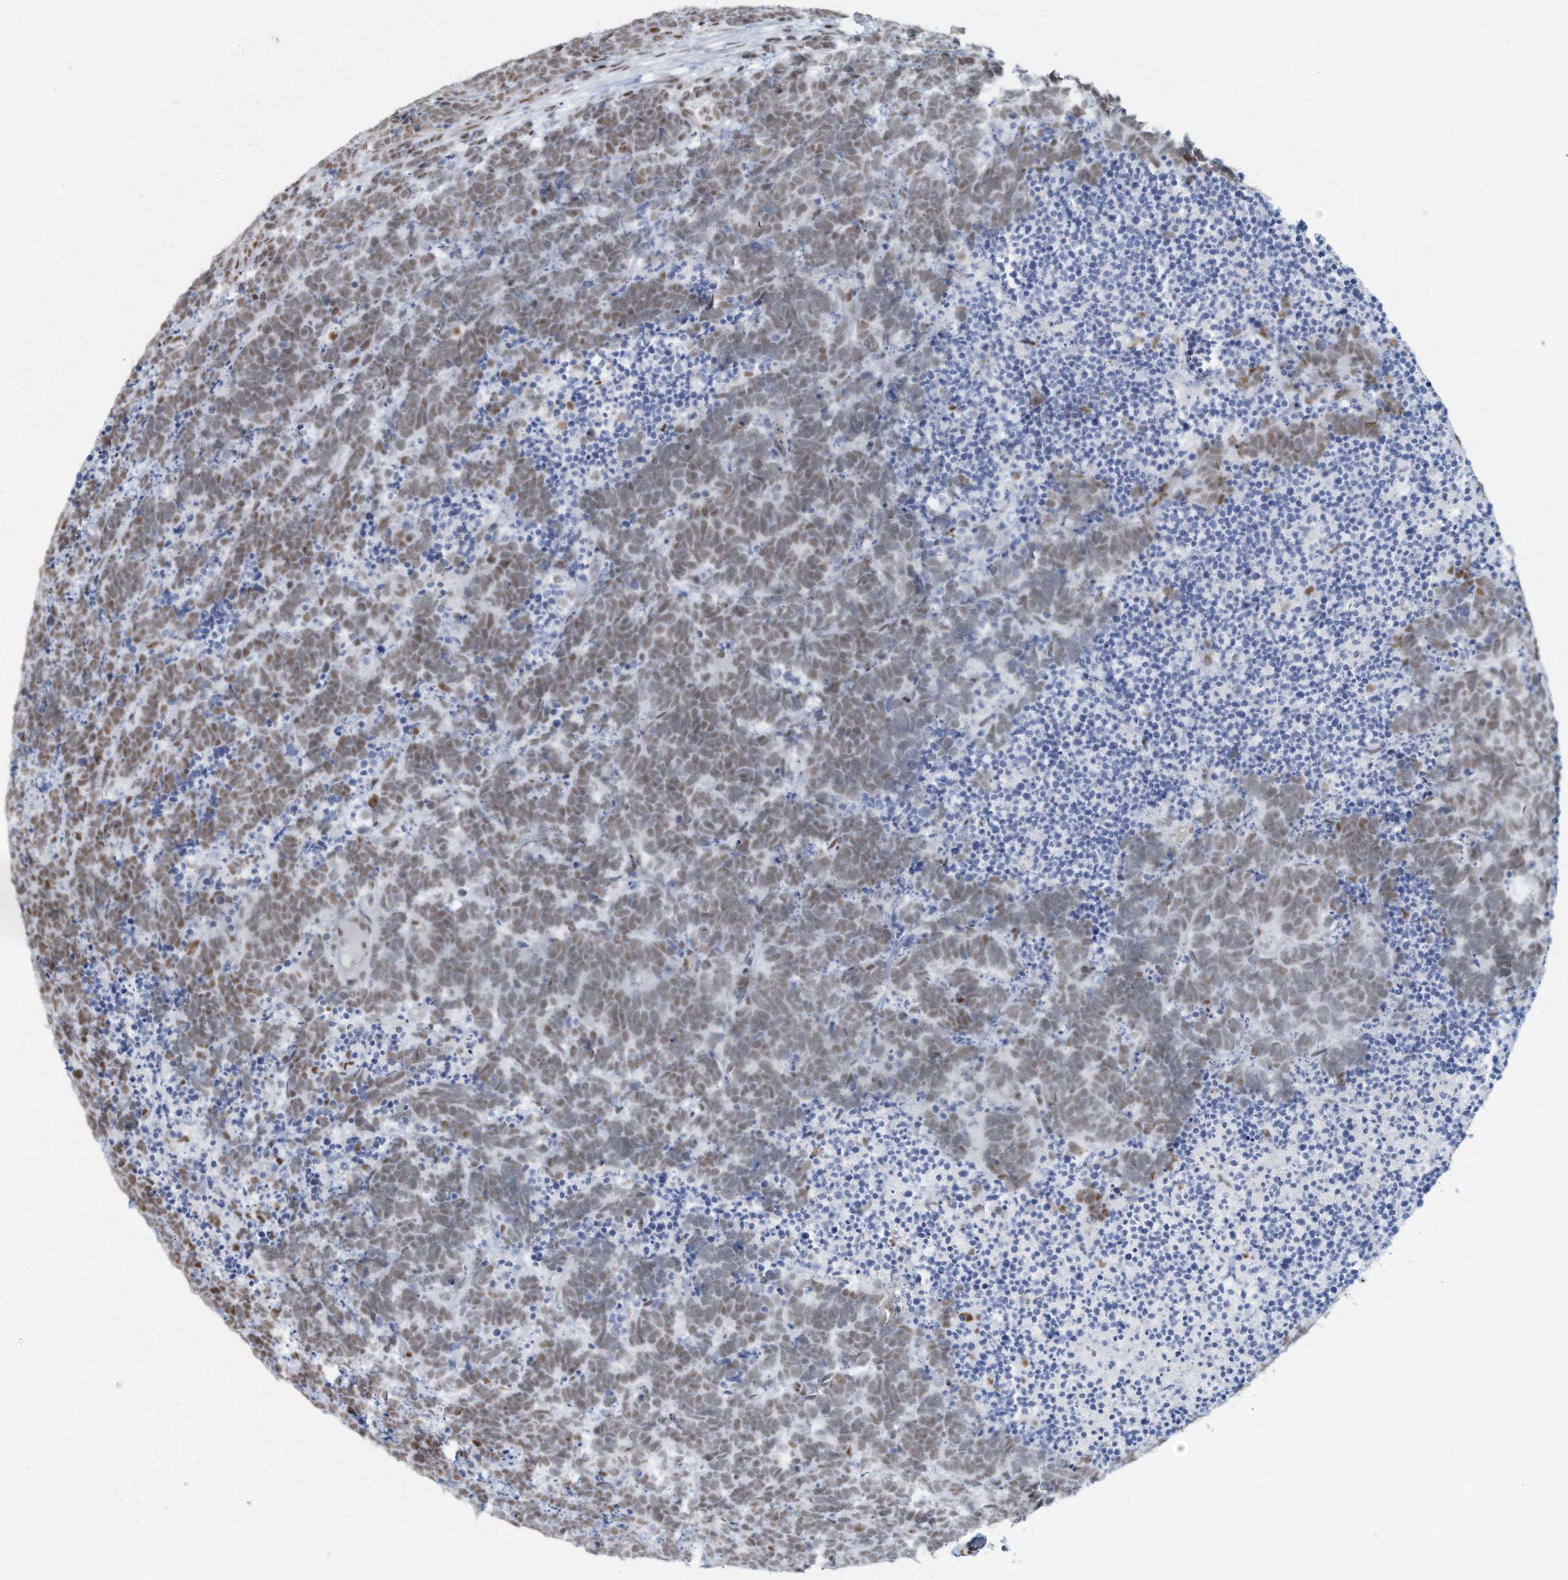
{"staining": {"intensity": "moderate", "quantity": ">75%", "location": "nuclear"}, "tissue": "carcinoid", "cell_type": "Tumor cells", "image_type": "cancer", "snomed": [{"axis": "morphology", "description": "Carcinoma, NOS"}, {"axis": "morphology", "description": "Carcinoid, malignant, NOS"}, {"axis": "topography", "description": "Urinary bladder"}], "caption": "Carcinoid stained for a protein demonstrates moderate nuclear positivity in tumor cells.", "gene": "SARNP", "patient": {"sex": "male", "age": 57}}